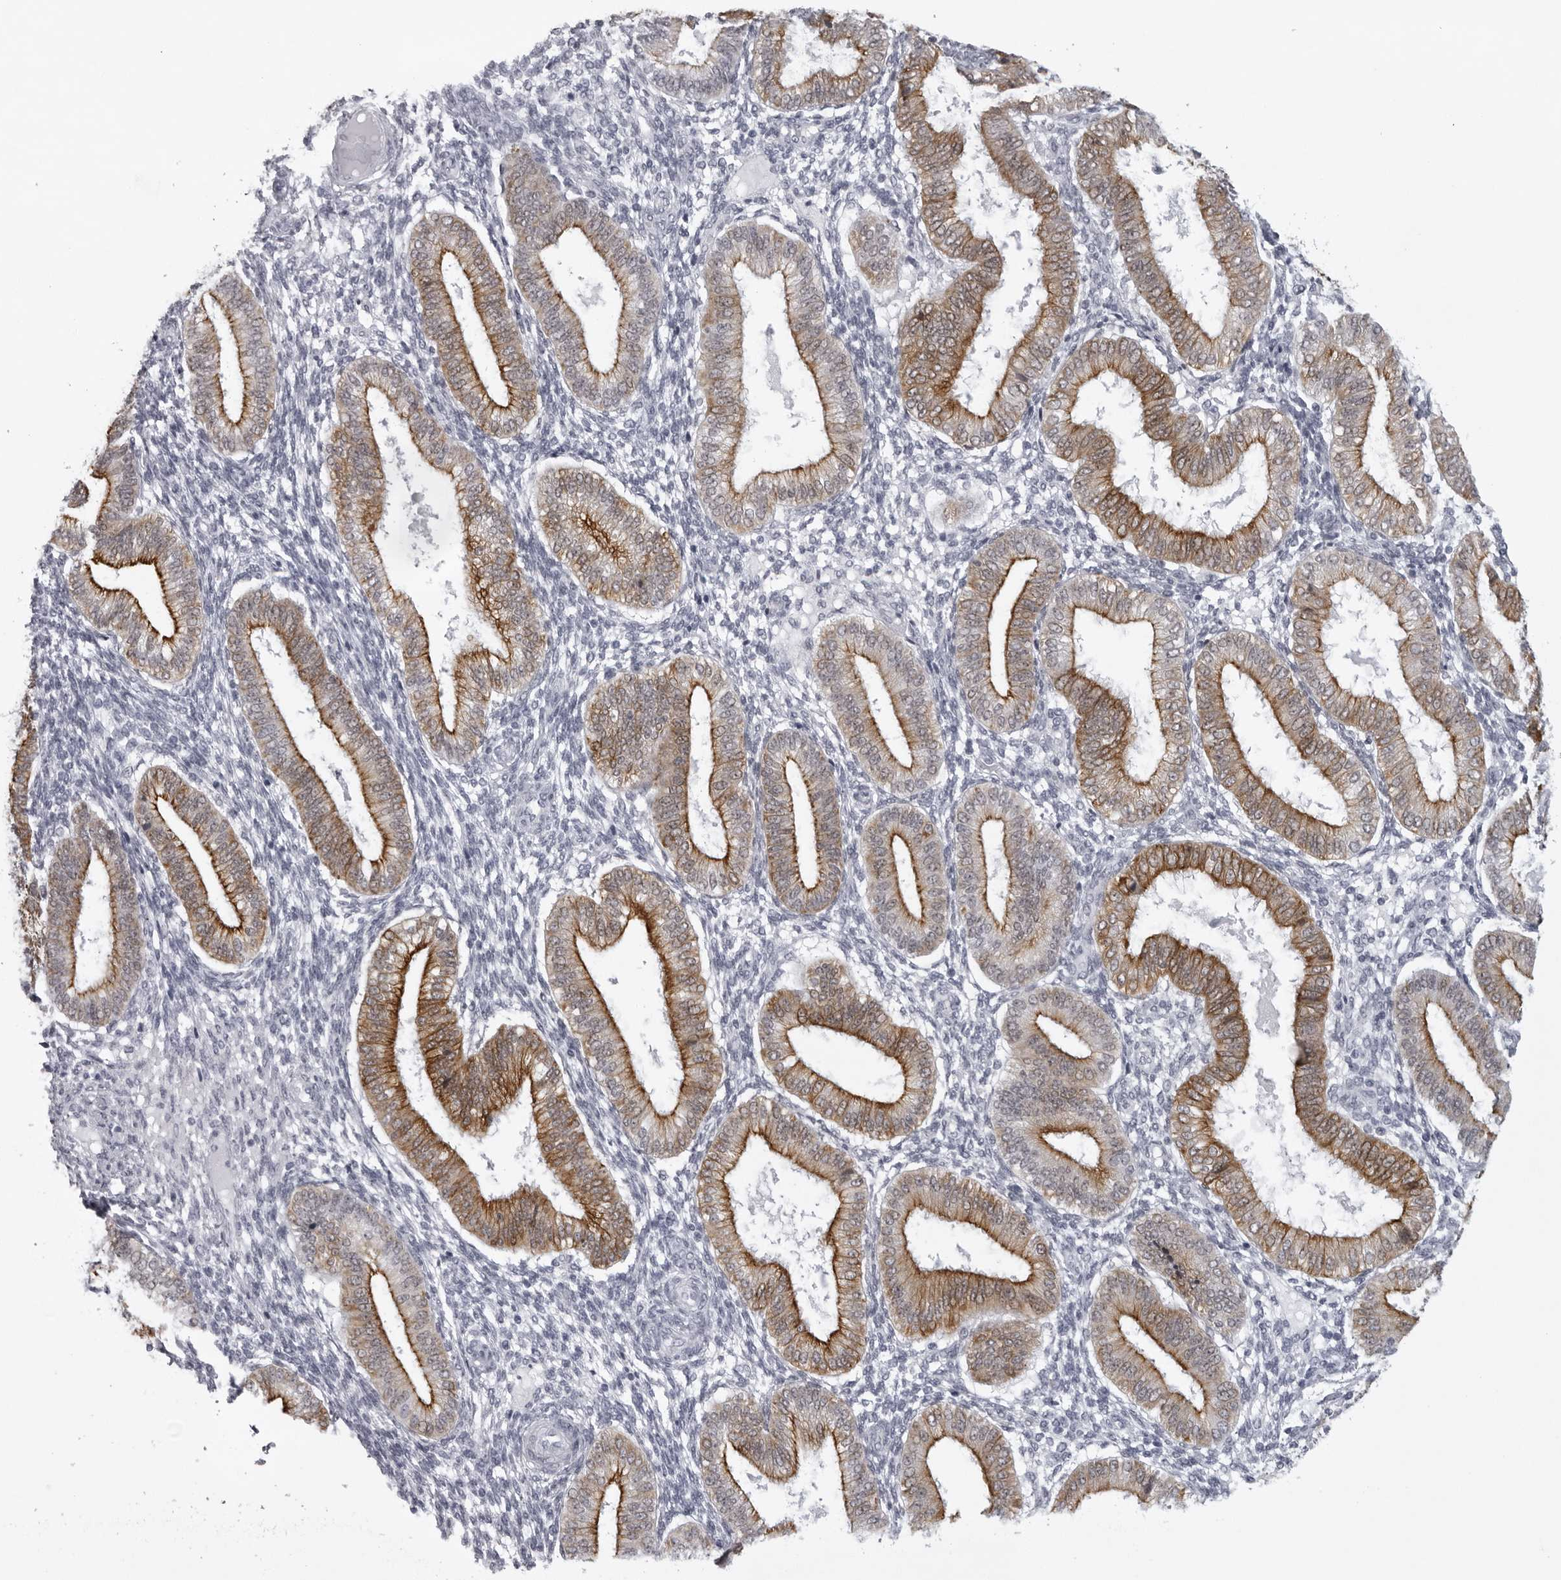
{"staining": {"intensity": "negative", "quantity": "none", "location": "none"}, "tissue": "endometrium", "cell_type": "Cells in endometrial stroma", "image_type": "normal", "snomed": [{"axis": "morphology", "description": "Normal tissue, NOS"}, {"axis": "topography", "description": "Endometrium"}], "caption": "Unremarkable endometrium was stained to show a protein in brown. There is no significant positivity in cells in endometrial stroma. Brightfield microscopy of immunohistochemistry (IHC) stained with DAB (brown) and hematoxylin (blue), captured at high magnification.", "gene": "UROD", "patient": {"sex": "female", "age": 39}}